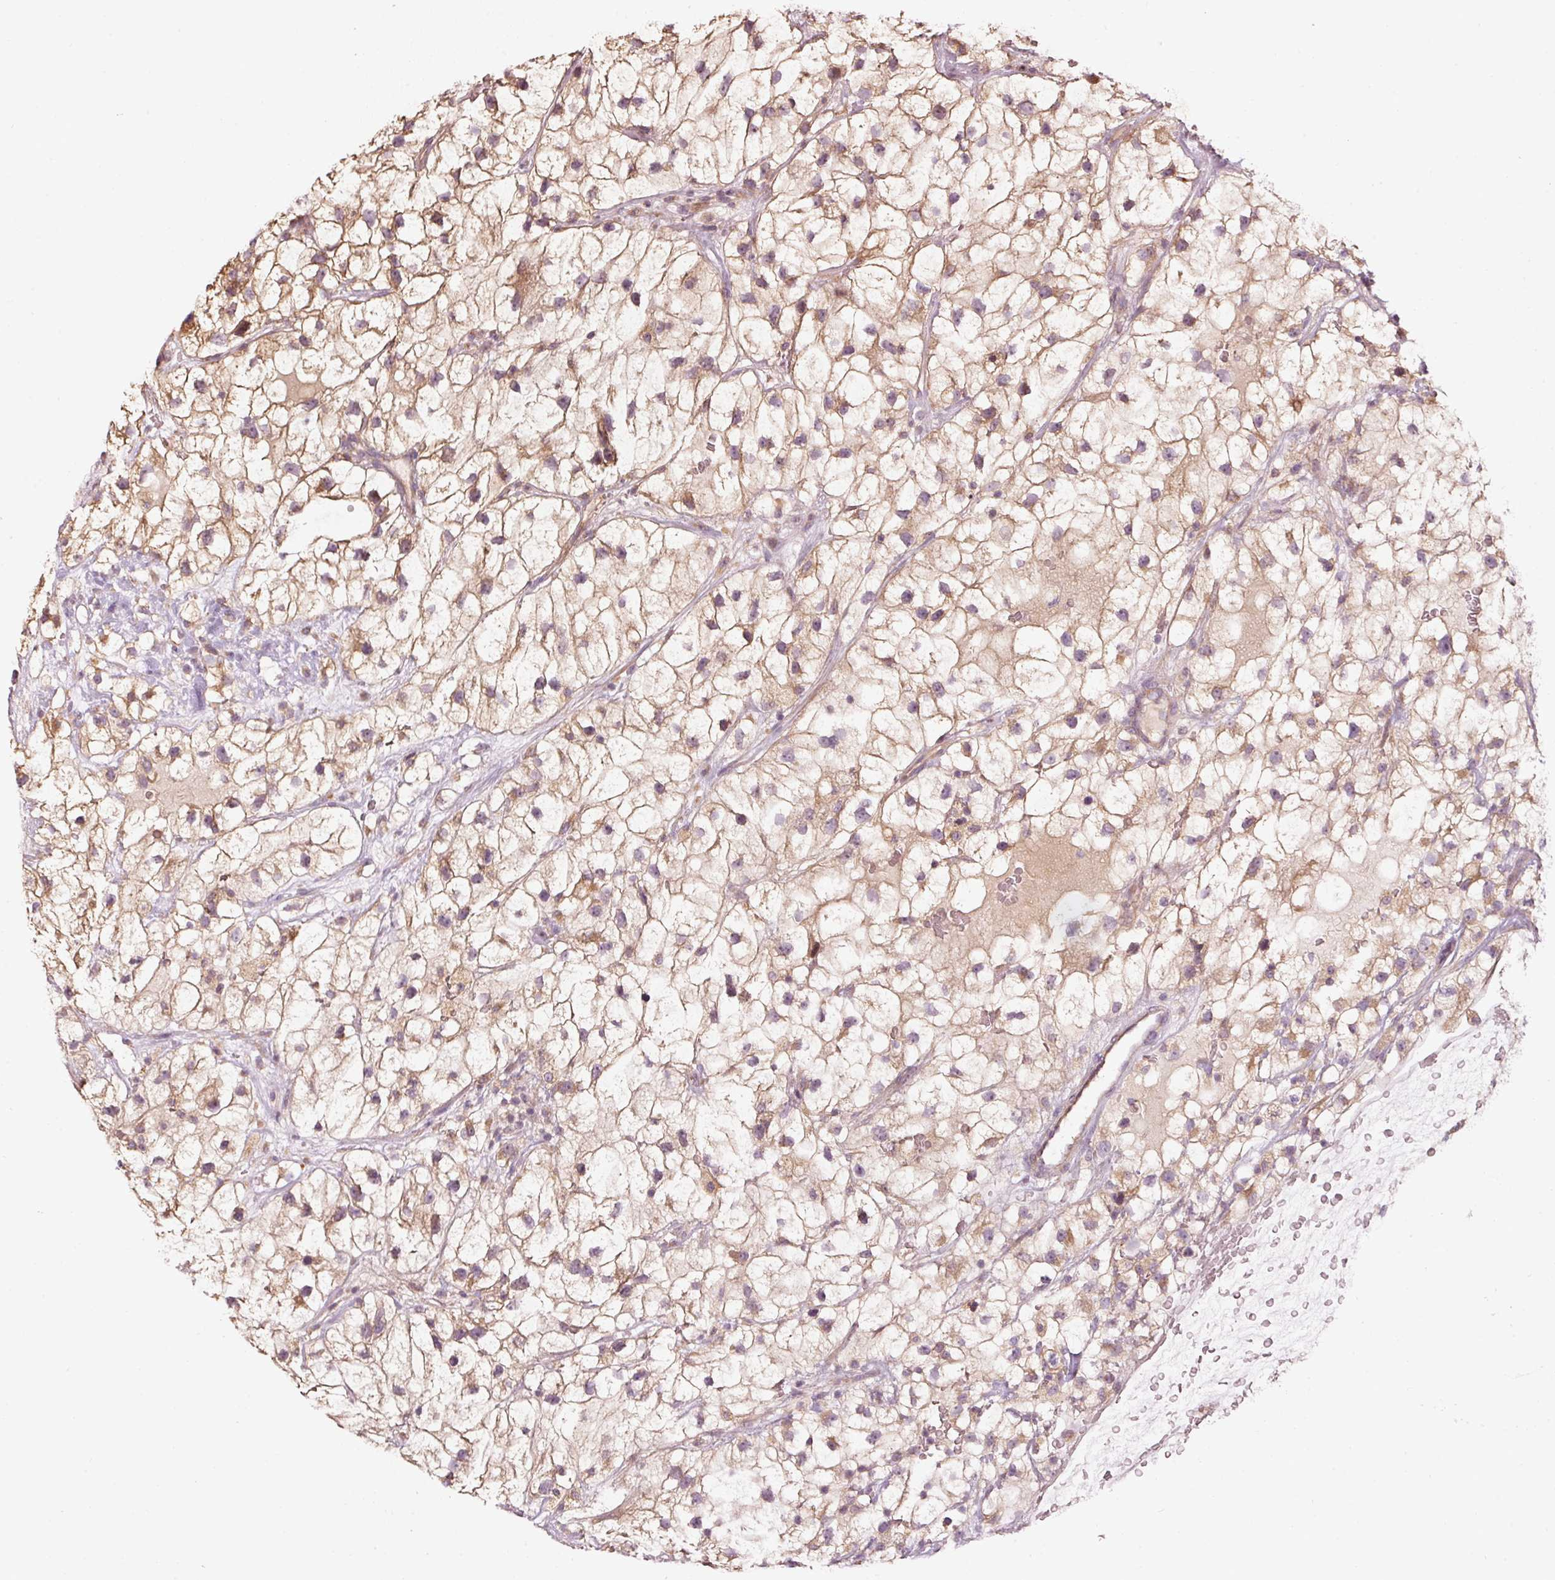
{"staining": {"intensity": "moderate", "quantity": ">75%", "location": "cytoplasmic/membranous"}, "tissue": "renal cancer", "cell_type": "Tumor cells", "image_type": "cancer", "snomed": [{"axis": "morphology", "description": "Adenocarcinoma, NOS"}, {"axis": "topography", "description": "Kidney"}], "caption": "A micrograph of human renal adenocarcinoma stained for a protein exhibits moderate cytoplasmic/membranous brown staining in tumor cells. The staining was performed using DAB (3,3'-diaminobenzidine), with brown indicating positive protein expression. Nuclei are stained blue with hematoxylin.", "gene": "MAP10", "patient": {"sex": "male", "age": 59}}